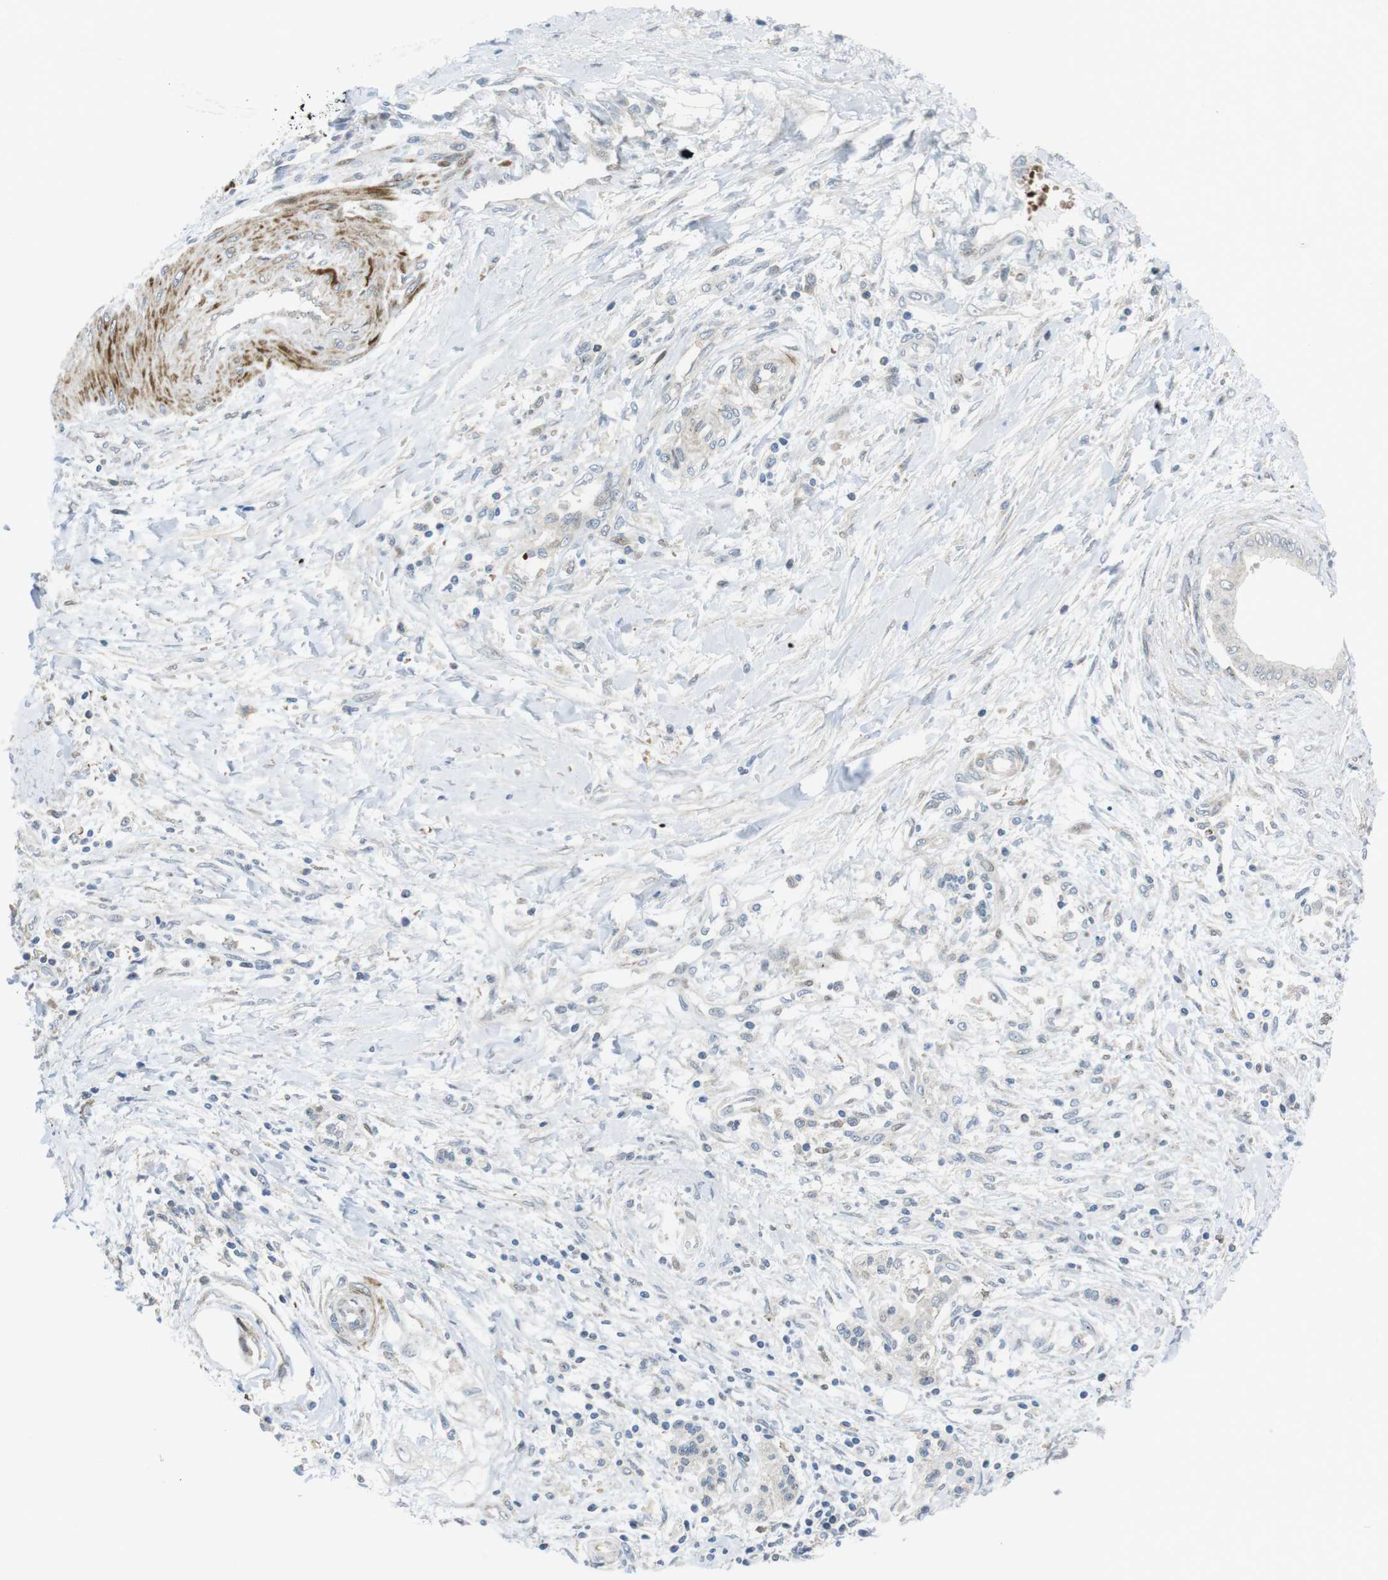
{"staining": {"intensity": "negative", "quantity": "none", "location": "none"}, "tissue": "pancreatic cancer", "cell_type": "Tumor cells", "image_type": "cancer", "snomed": [{"axis": "morphology", "description": "Adenocarcinoma, NOS"}, {"axis": "topography", "description": "Pancreas"}], "caption": "Immunohistochemistry of pancreatic cancer (adenocarcinoma) reveals no expression in tumor cells.", "gene": "CUL7", "patient": {"sex": "male", "age": 56}}